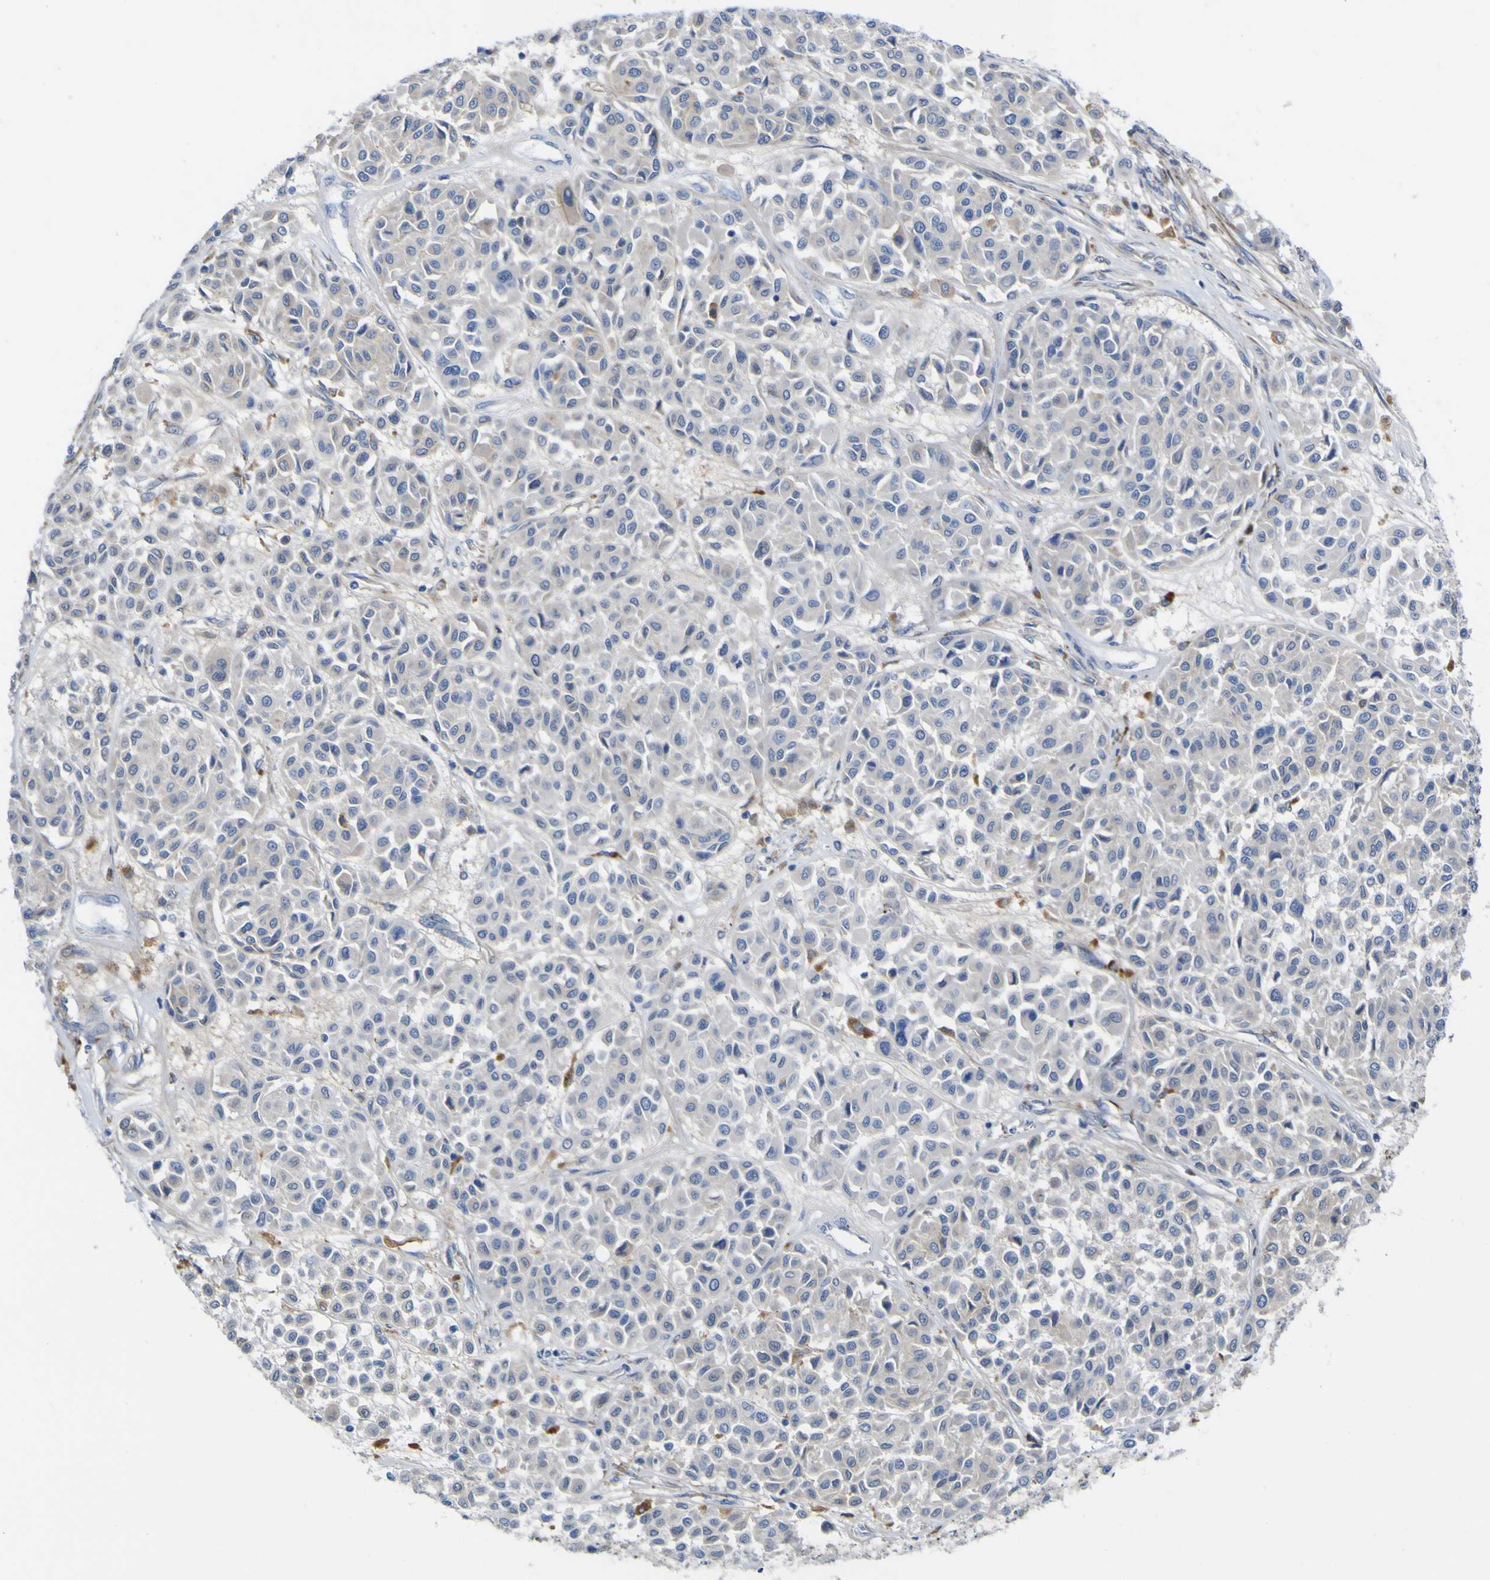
{"staining": {"intensity": "negative", "quantity": "none", "location": "none"}, "tissue": "melanoma", "cell_type": "Tumor cells", "image_type": "cancer", "snomed": [{"axis": "morphology", "description": "Malignant melanoma, Metastatic site"}, {"axis": "topography", "description": "Soft tissue"}], "caption": "High magnification brightfield microscopy of malignant melanoma (metastatic site) stained with DAB (3,3'-diaminobenzidine) (brown) and counterstained with hematoxylin (blue): tumor cells show no significant expression. (Immunohistochemistry, brightfield microscopy, high magnification).", "gene": "PTPRF", "patient": {"sex": "male", "age": 41}}